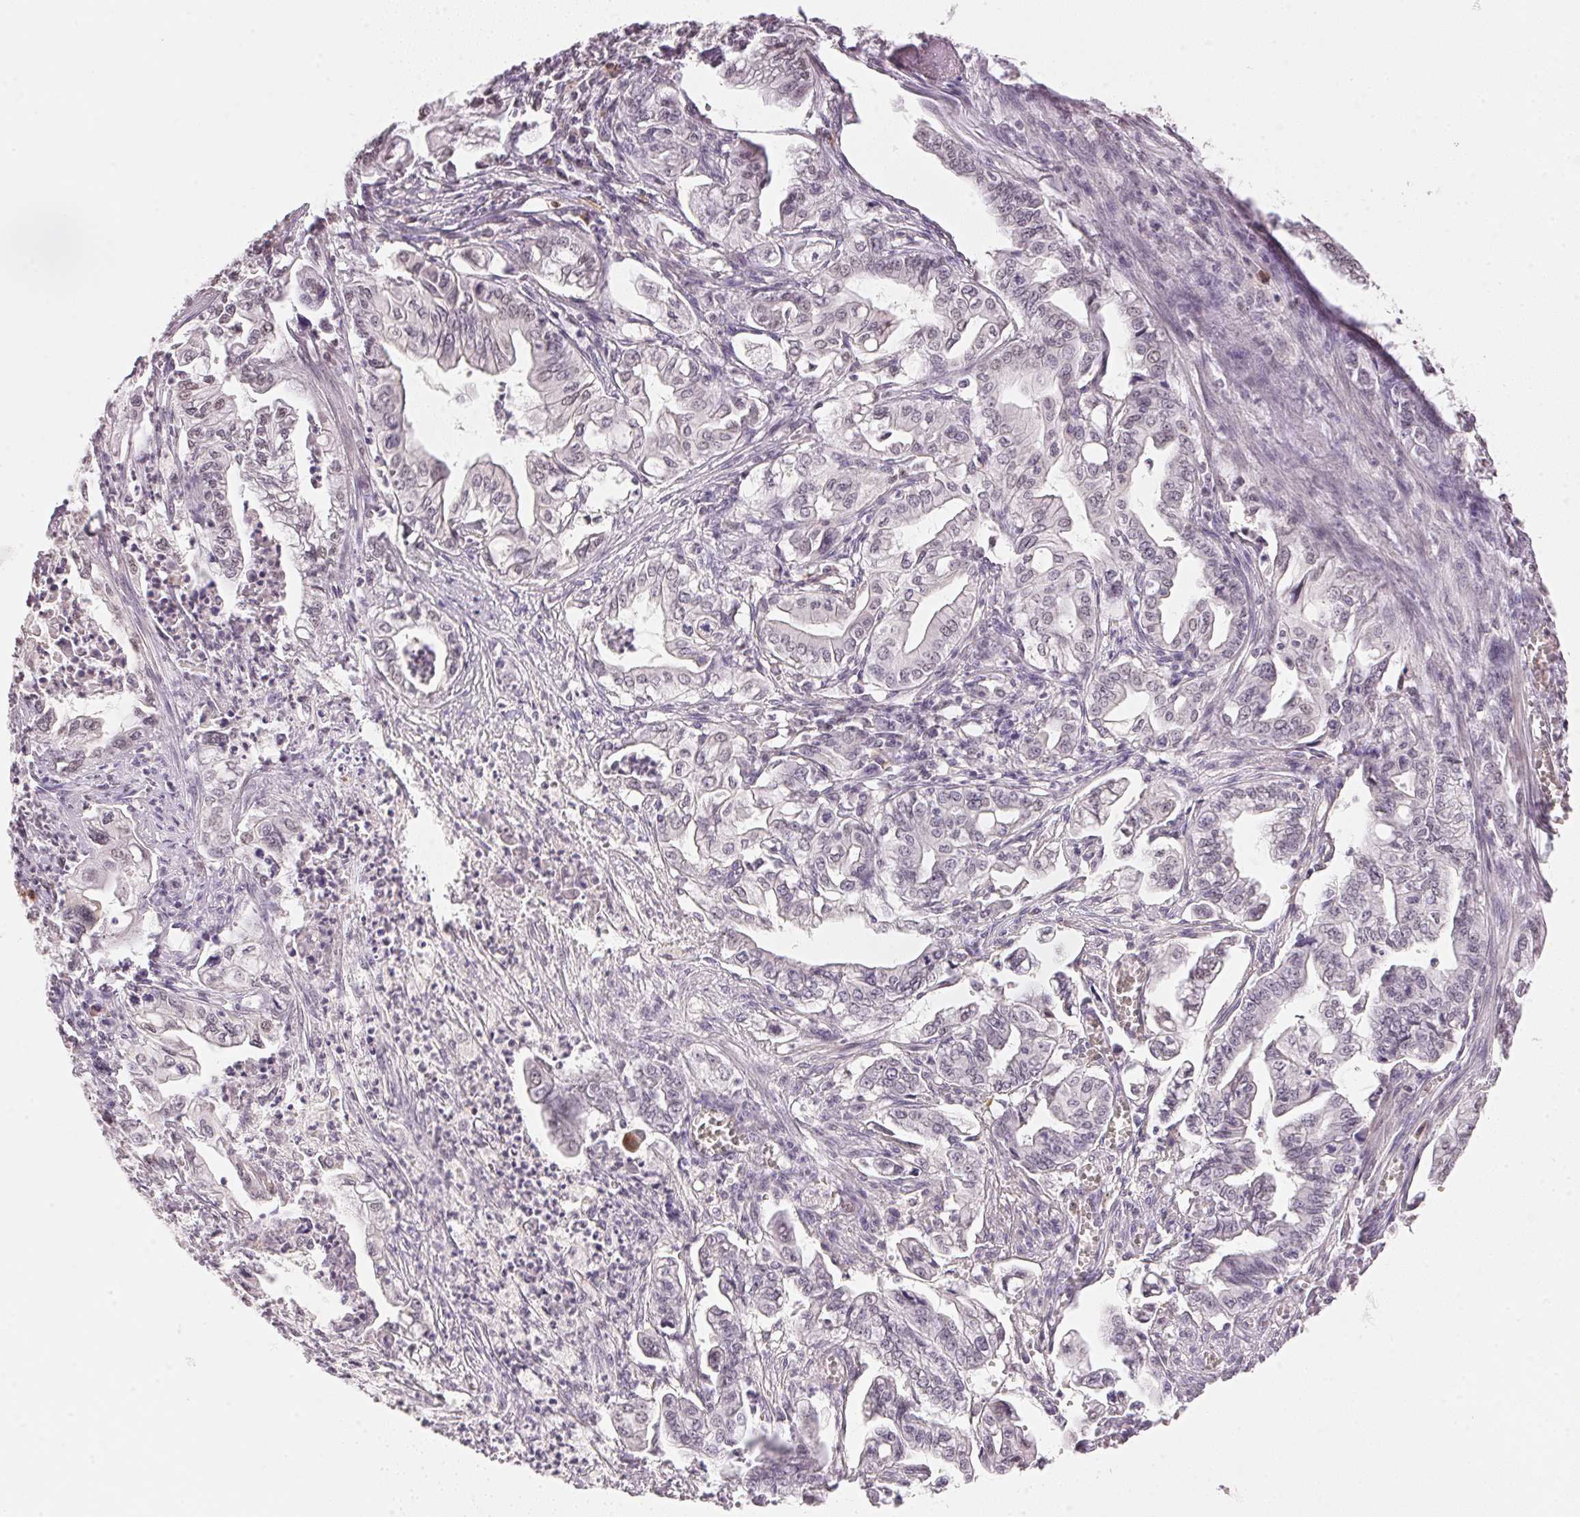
{"staining": {"intensity": "negative", "quantity": "none", "location": "none"}, "tissue": "pancreatic cancer", "cell_type": "Tumor cells", "image_type": "cancer", "snomed": [{"axis": "morphology", "description": "Adenocarcinoma, NOS"}, {"axis": "topography", "description": "Pancreas"}], "caption": "Immunohistochemical staining of adenocarcinoma (pancreatic) demonstrates no significant expression in tumor cells.", "gene": "FNDC4", "patient": {"sex": "male", "age": 68}}